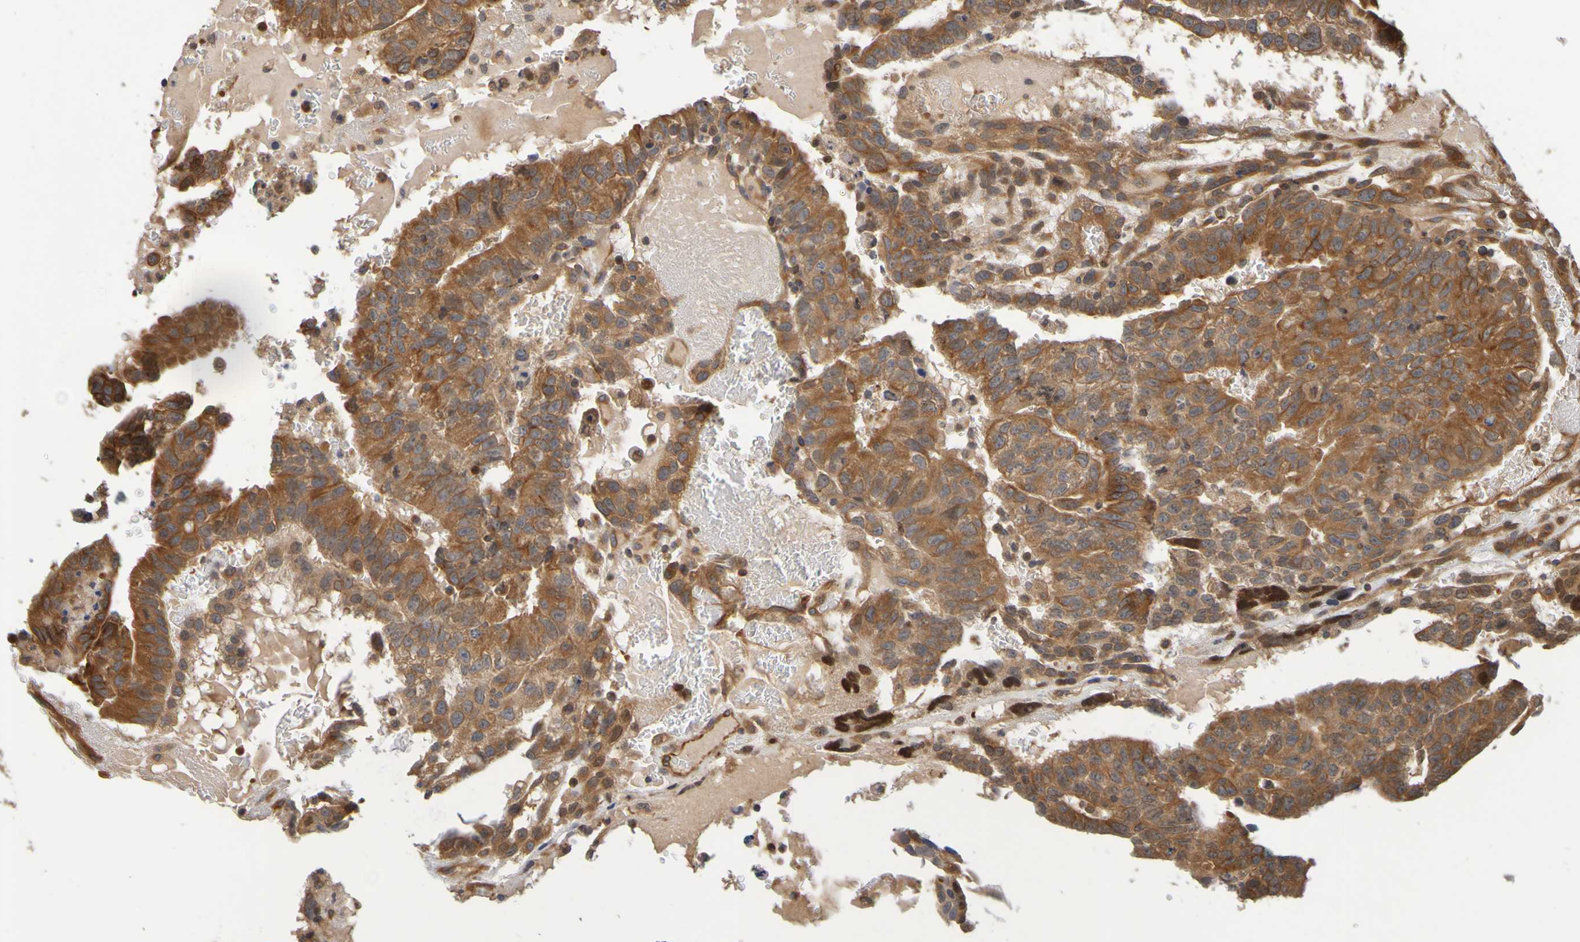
{"staining": {"intensity": "strong", "quantity": ">75%", "location": "cytoplasmic/membranous"}, "tissue": "testis cancer", "cell_type": "Tumor cells", "image_type": "cancer", "snomed": [{"axis": "morphology", "description": "Seminoma, NOS"}, {"axis": "morphology", "description": "Carcinoma, Embryonal, NOS"}, {"axis": "topography", "description": "Testis"}], "caption": "The photomicrograph displays a brown stain indicating the presence of a protein in the cytoplasmic/membranous of tumor cells in embryonal carcinoma (testis). Using DAB (brown) and hematoxylin (blue) stains, captured at high magnification using brightfield microscopy.", "gene": "OCRL", "patient": {"sex": "male", "age": 52}}